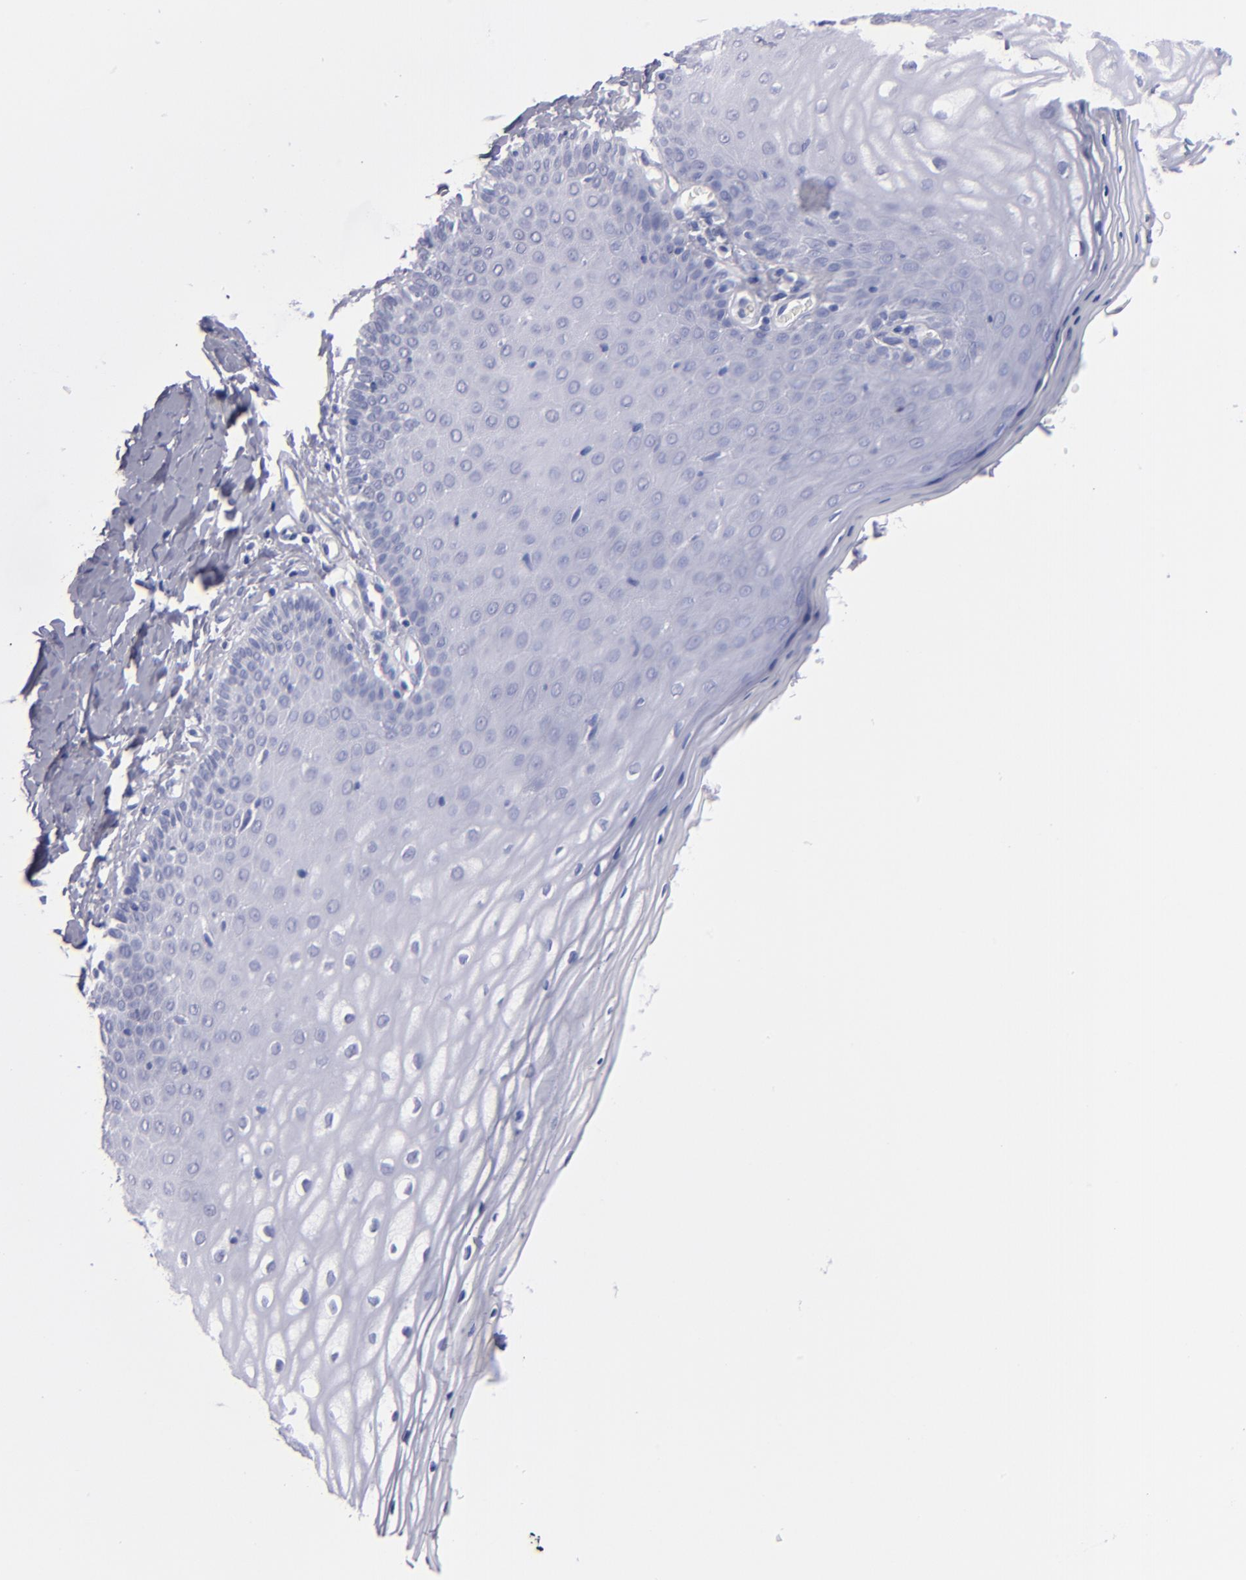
{"staining": {"intensity": "negative", "quantity": "none", "location": "none"}, "tissue": "vagina", "cell_type": "Squamous epithelial cells", "image_type": "normal", "snomed": [{"axis": "morphology", "description": "Normal tissue, NOS"}, {"axis": "topography", "description": "Vagina"}], "caption": "High power microscopy histopathology image of an immunohistochemistry histopathology image of benign vagina, revealing no significant expression in squamous epithelial cells.", "gene": "HNF1B", "patient": {"sex": "female", "age": 55}}